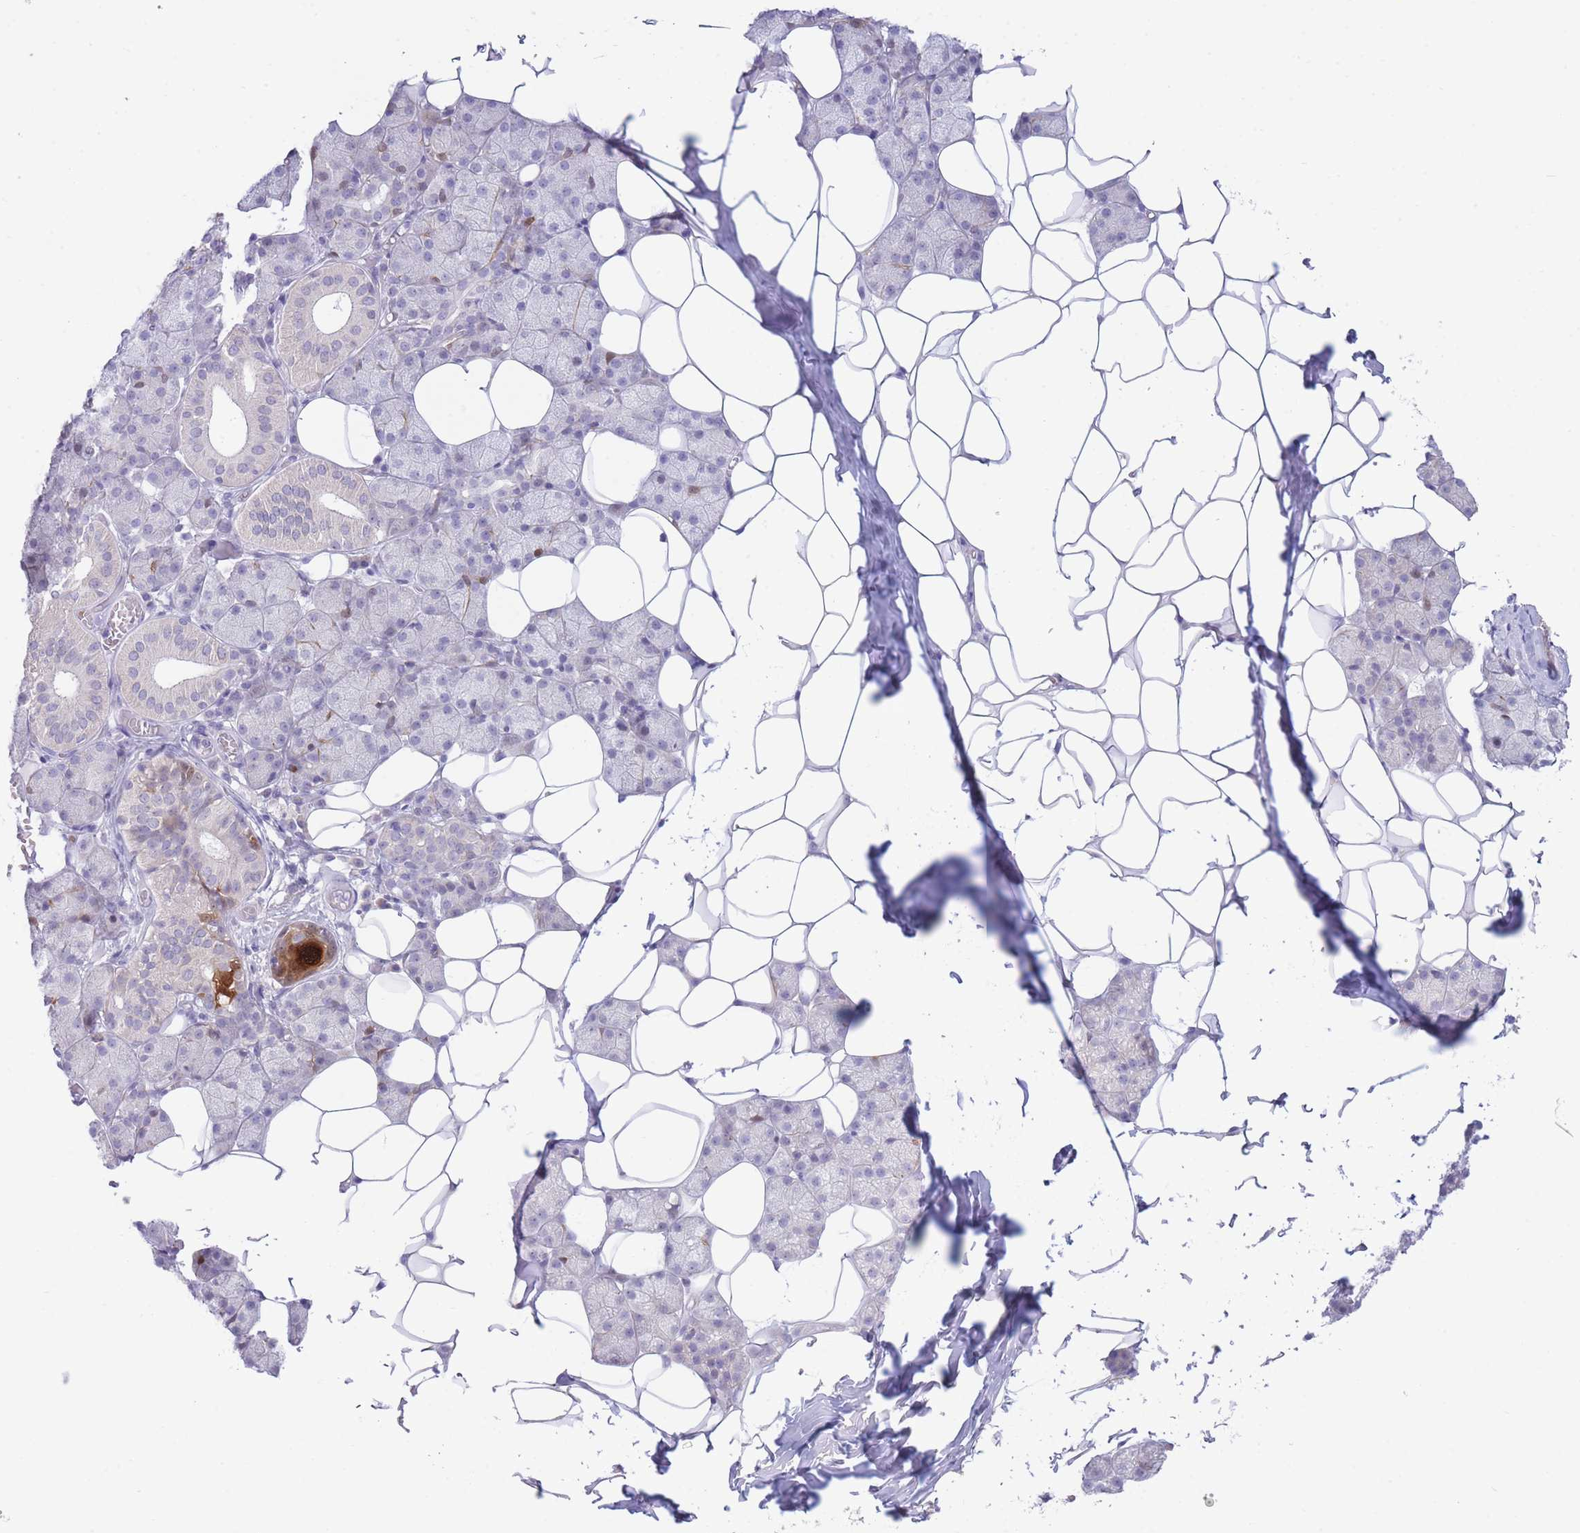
{"staining": {"intensity": "negative", "quantity": "none", "location": "none"}, "tissue": "salivary gland", "cell_type": "Glandular cells", "image_type": "normal", "snomed": [{"axis": "morphology", "description": "Normal tissue, NOS"}, {"axis": "topography", "description": "Salivary gland"}], "caption": "Human salivary gland stained for a protein using immunohistochemistry (IHC) demonstrates no expression in glandular cells.", "gene": "FBXO46", "patient": {"sex": "female", "age": 33}}